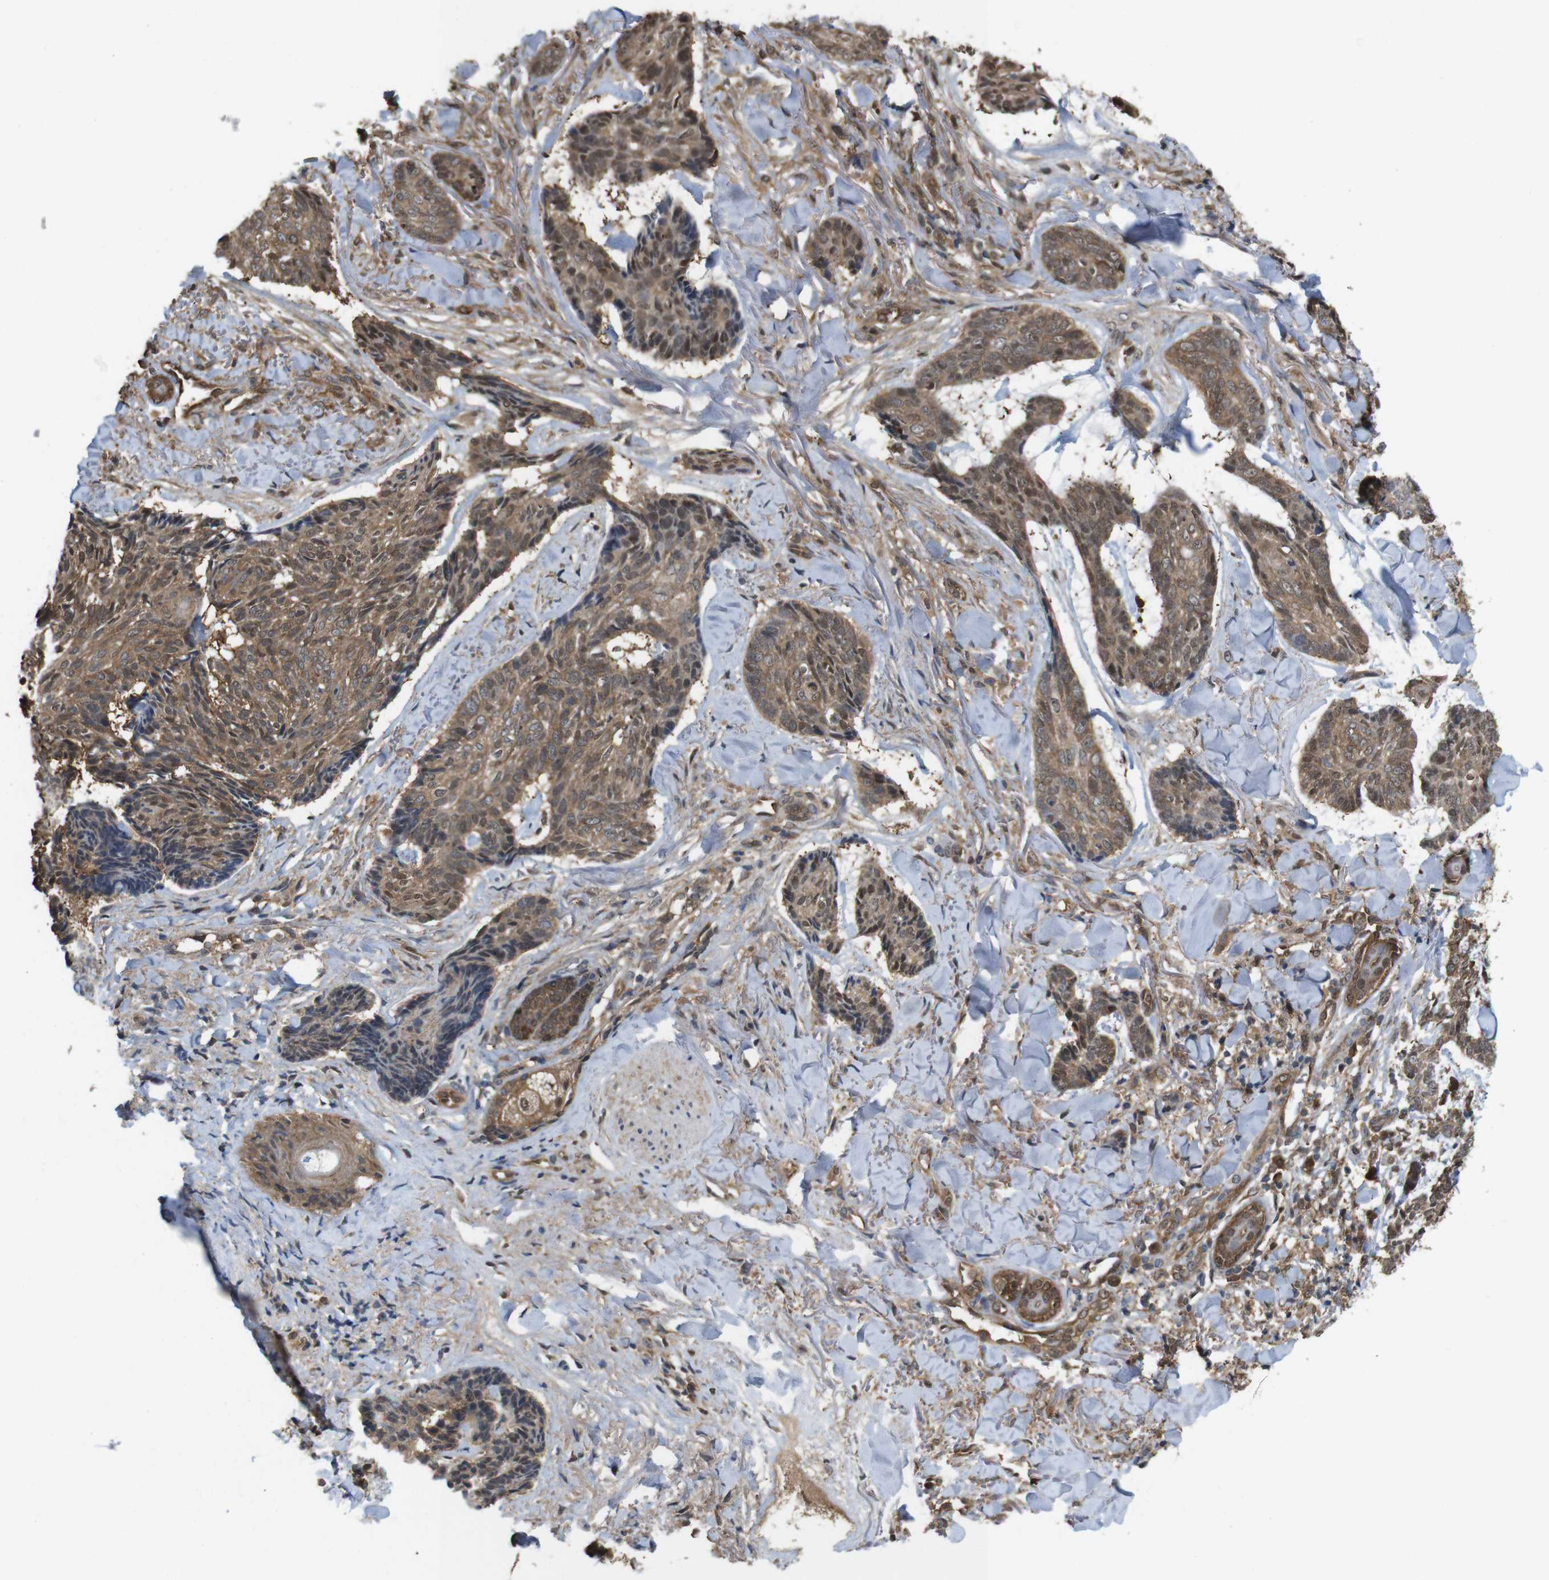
{"staining": {"intensity": "moderate", "quantity": ">75%", "location": "cytoplasmic/membranous"}, "tissue": "skin cancer", "cell_type": "Tumor cells", "image_type": "cancer", "snomed": [{"axis": "morphology", "description": "Basal cell carcinoma"}, {"axis": "topography", "description": "Skin"}], "caption": "Moderate cytoplasmic/membranous positivity is seen in approximately >75% of tumor cells in skin cancer.", "gene": "YWHAG", "patient": {"sex": "male", "age": 43}}